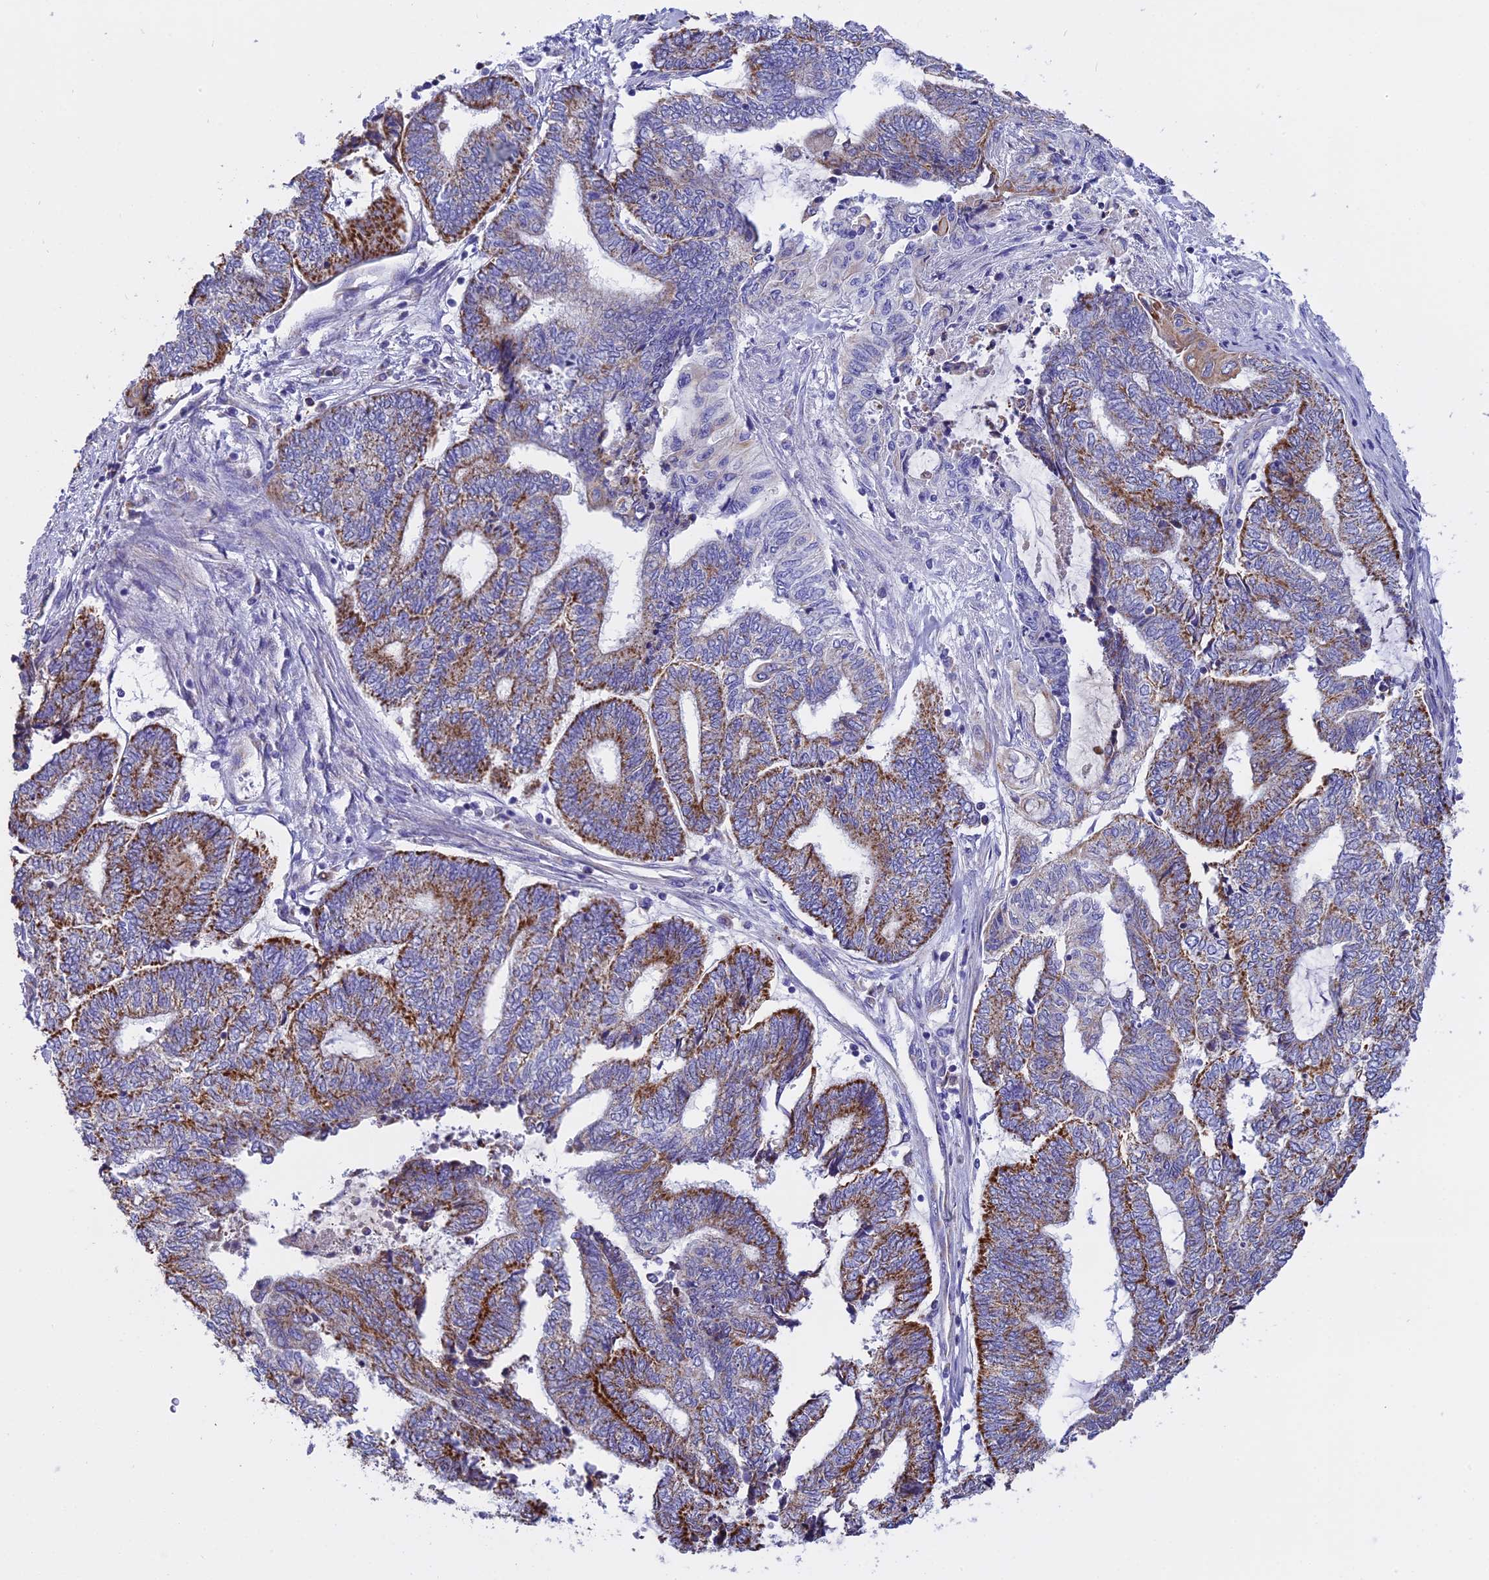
{"staining": {"intensity": "moderate", "quantity": "25%-75%", "location": "cytoplasmic/membranous"}, "tissue": "endometrial cancer", "cell_type": "Tumor cells", "image_type": "cancer", "snomed": [{"axis": "morphology", "description": "Adenocarcinoma, NOS"}, {"axis": "topography", "description": "Uterus"}, {"axis": "topography", "description": "Endometrium"}], "caption": "Moderate cytoplasmic/membranous expression for a protein is appreciated in approximately 25%-75% of tumor cells of endometrial cancer (adenocarcinoma) using immunohistochemistry.", "gene": "MRPS34", "patient": {"sex": "female", "age": 70}}